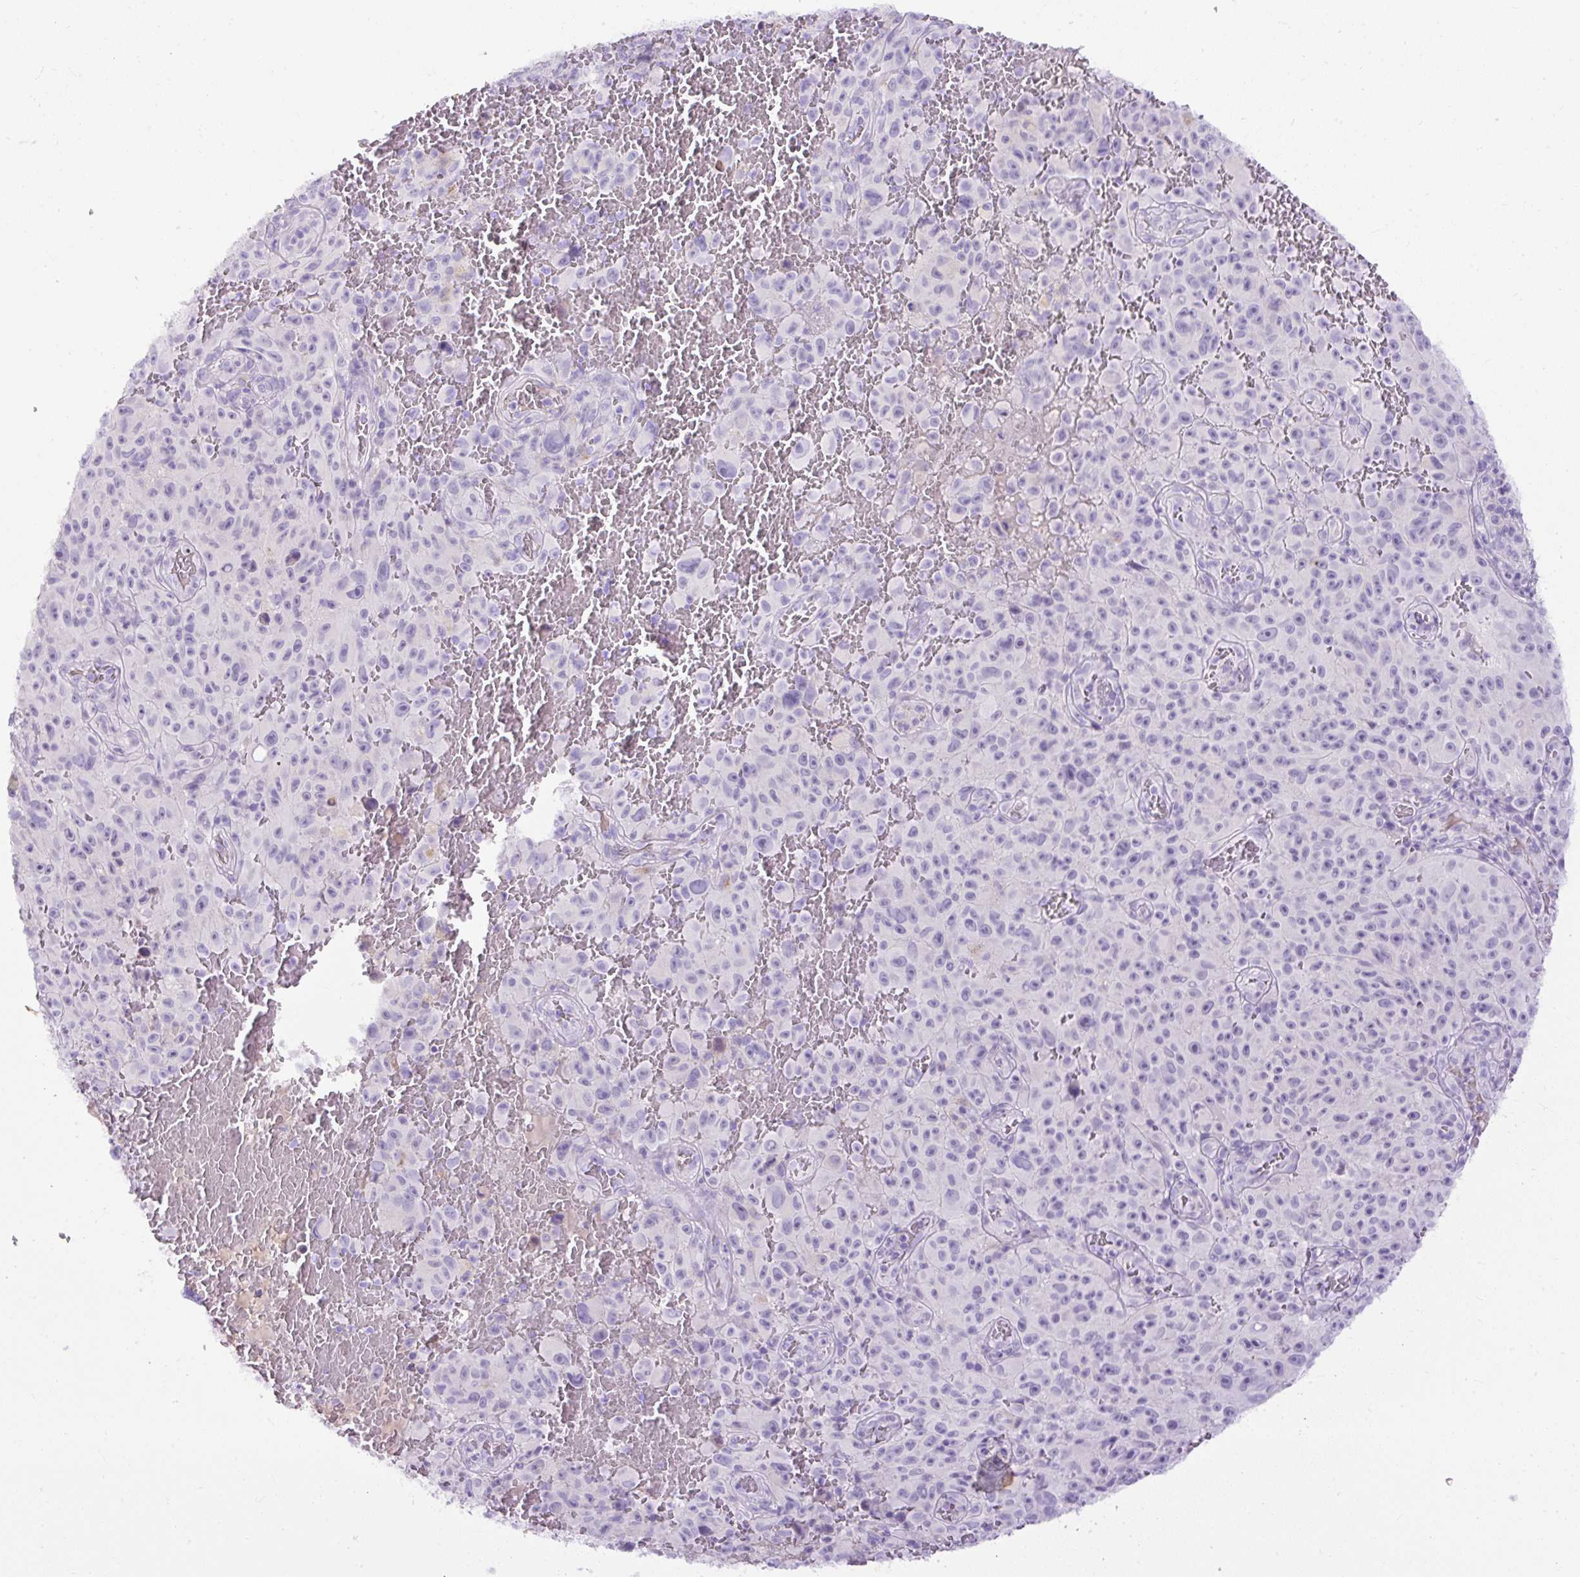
{"staining": {"intensity": "negative", "quantity": "none", "location": "none"}, "tissue": "melanoma", "cell_type": "Tumor cells", "image_type": "cancer", "snomed": [{"axis": "morphology", "description": "Malignant melanoma, NOS"}, {"axis": "topography", "description": "Skin"}], "caption": "Melanoma stained for a protein using IHC reveals no positivity tumor cells.", "gene": "SPTBN5", "patient": {"sex": "female", "age": 82}}